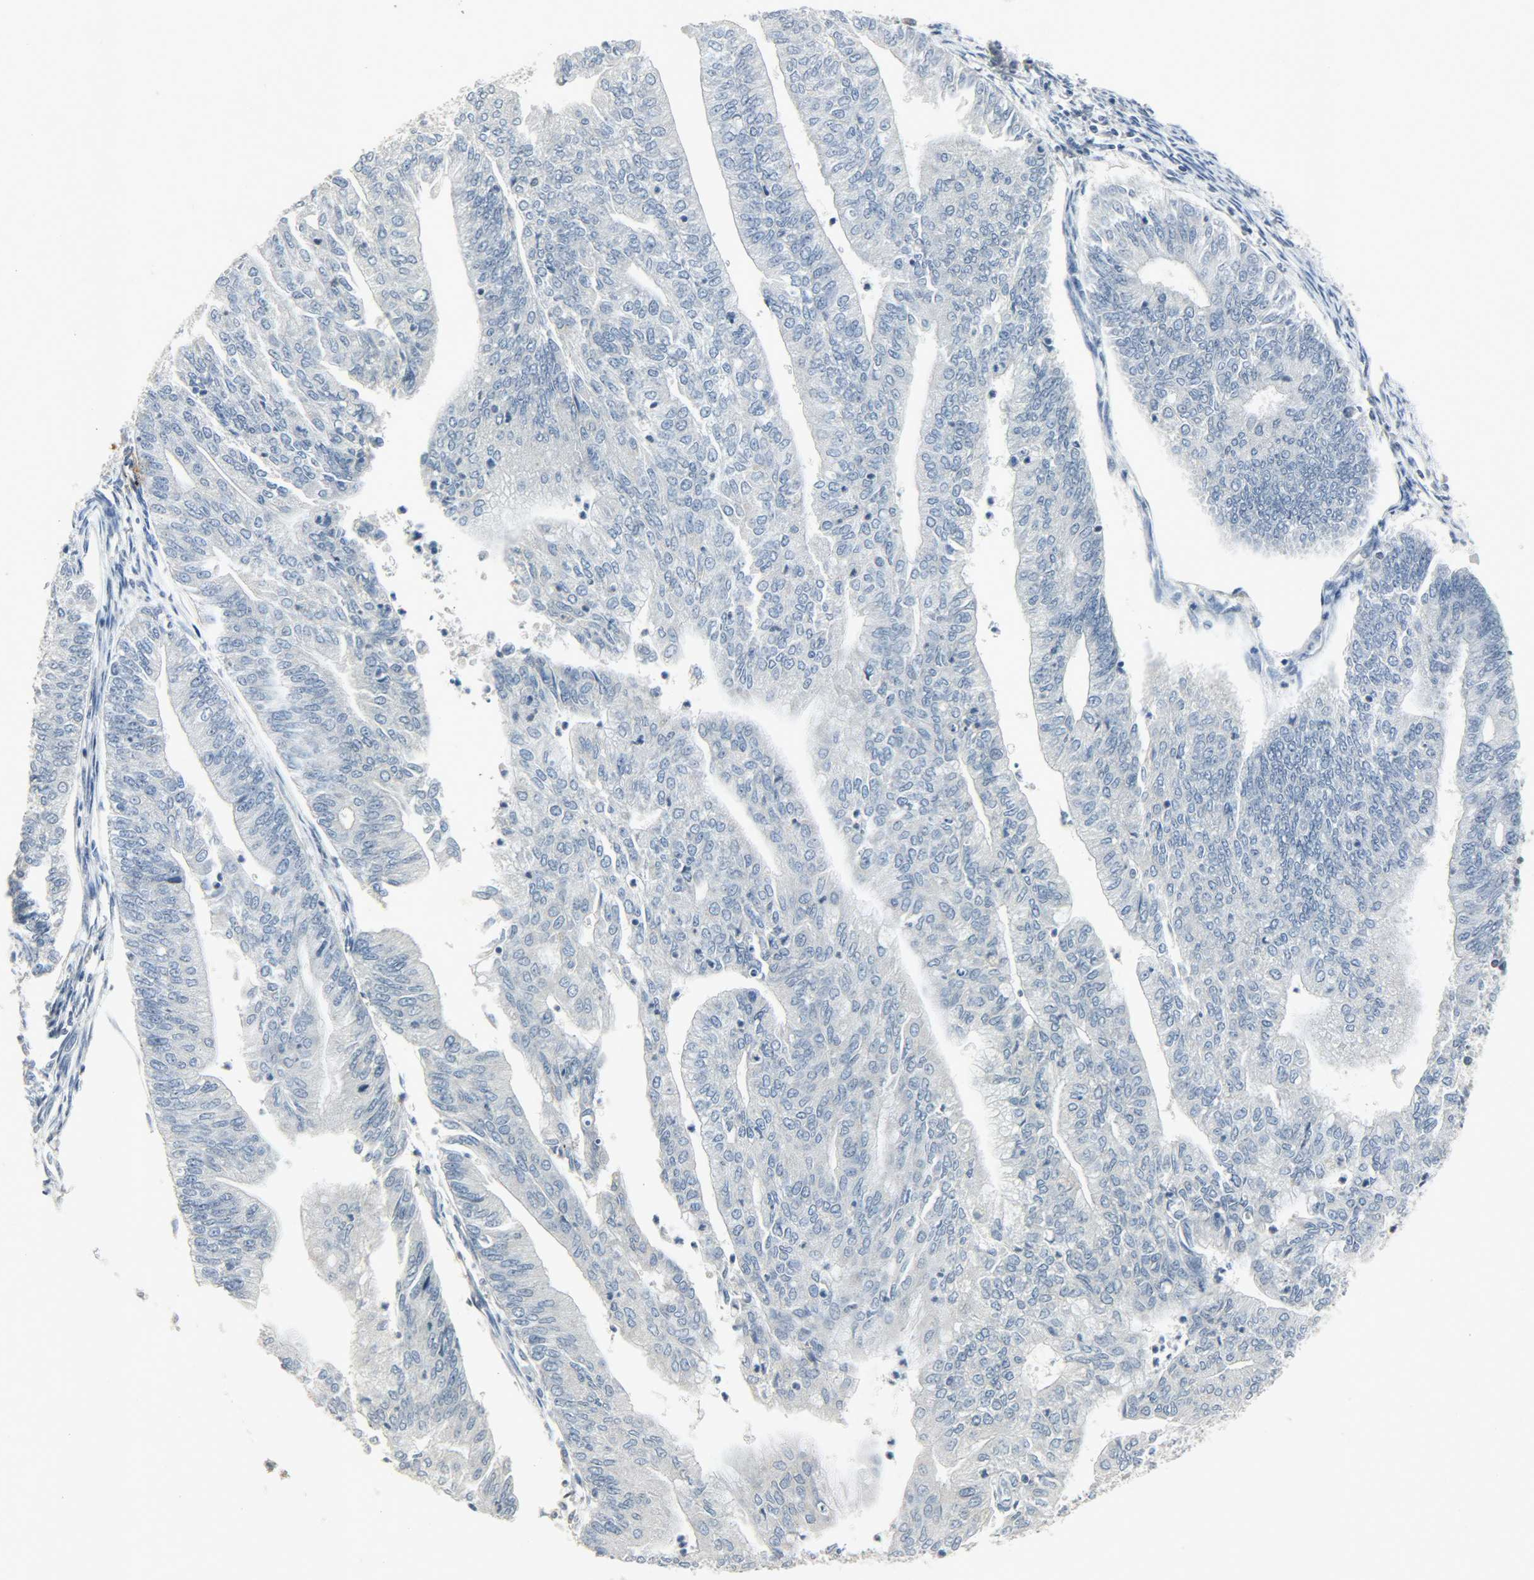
{"staining": {"intensity": "negative", "quantity": "none", "location": "none"}, "tissue": "endometrial cancer", "cell_type": "Tumor cells", "image_type": "cancer", "snomed": [{"axis": "morphology", "description": "Adenocarcinoma, NOS"}, {"axis": "topography", "description": "Endometrium"}], "caption": "Endometrial cancer (adenocarcinoma) was stained to show a protein in brown. There is no significant positivity in tumor cells.", "gene": "CAMK4", "patient": {"sex": "female", "age": 59}}